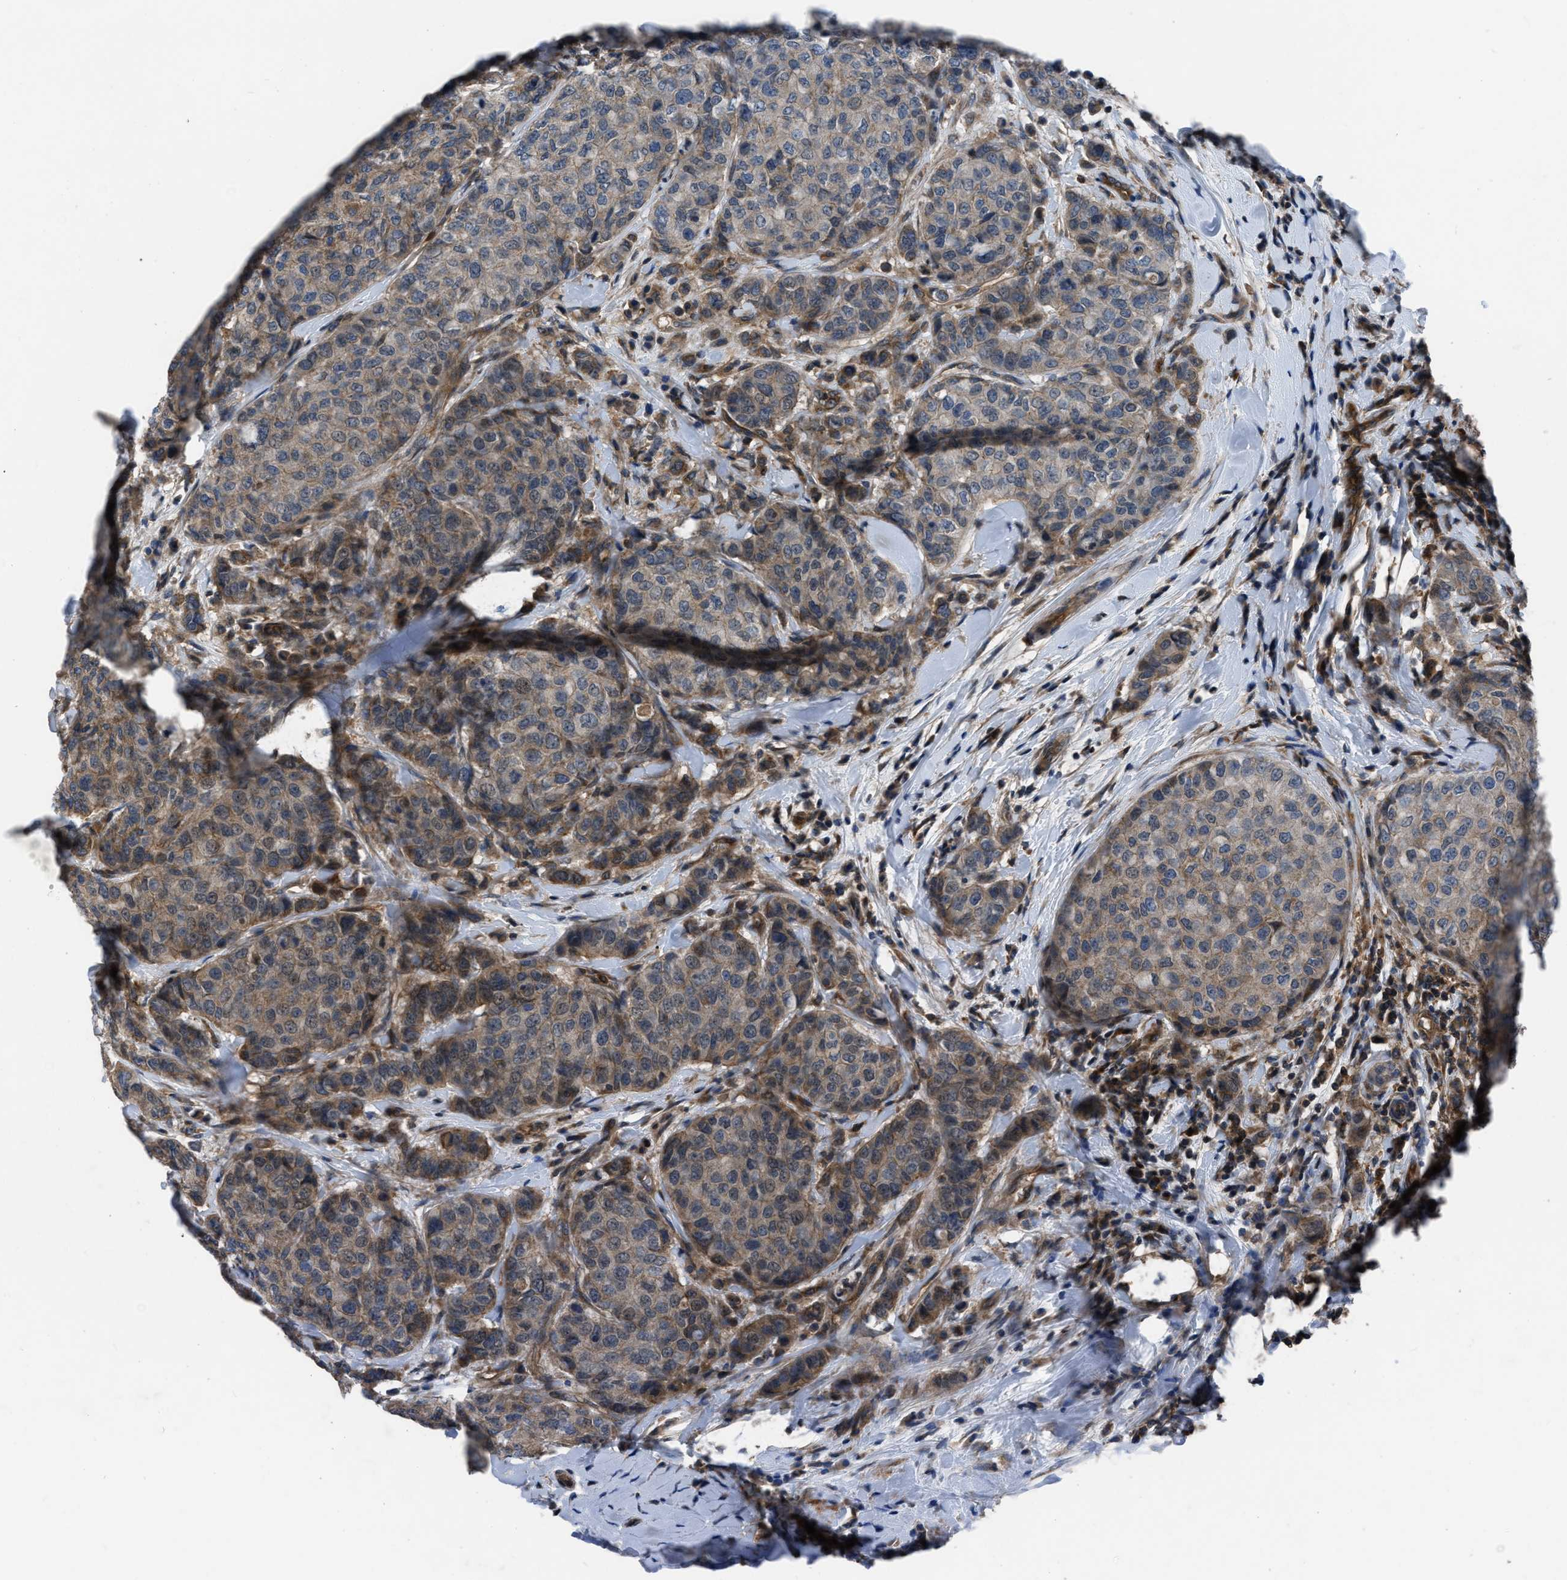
{"staining": {"intensity": "moderate", "quantity": ">75%", "location": "cytoplasmic/membranous,nuclear"}, "tissue": "breast cancer", "cell_type": "Tumor cells", "image_type": "cancer", "snomed": [{"axis": "morphology", "description": "Duct carcinoma"}, {"axis": "topography", "description": "Breast"}], "caption": "Immunohistochemical staining of breast cancer displays medium levels of moderate cytoplasmic/membranous and nuclear staining in approximately >75% of tumor cells.", "gene": "USP25", "patient": {"sex": "female", "age": 27}}